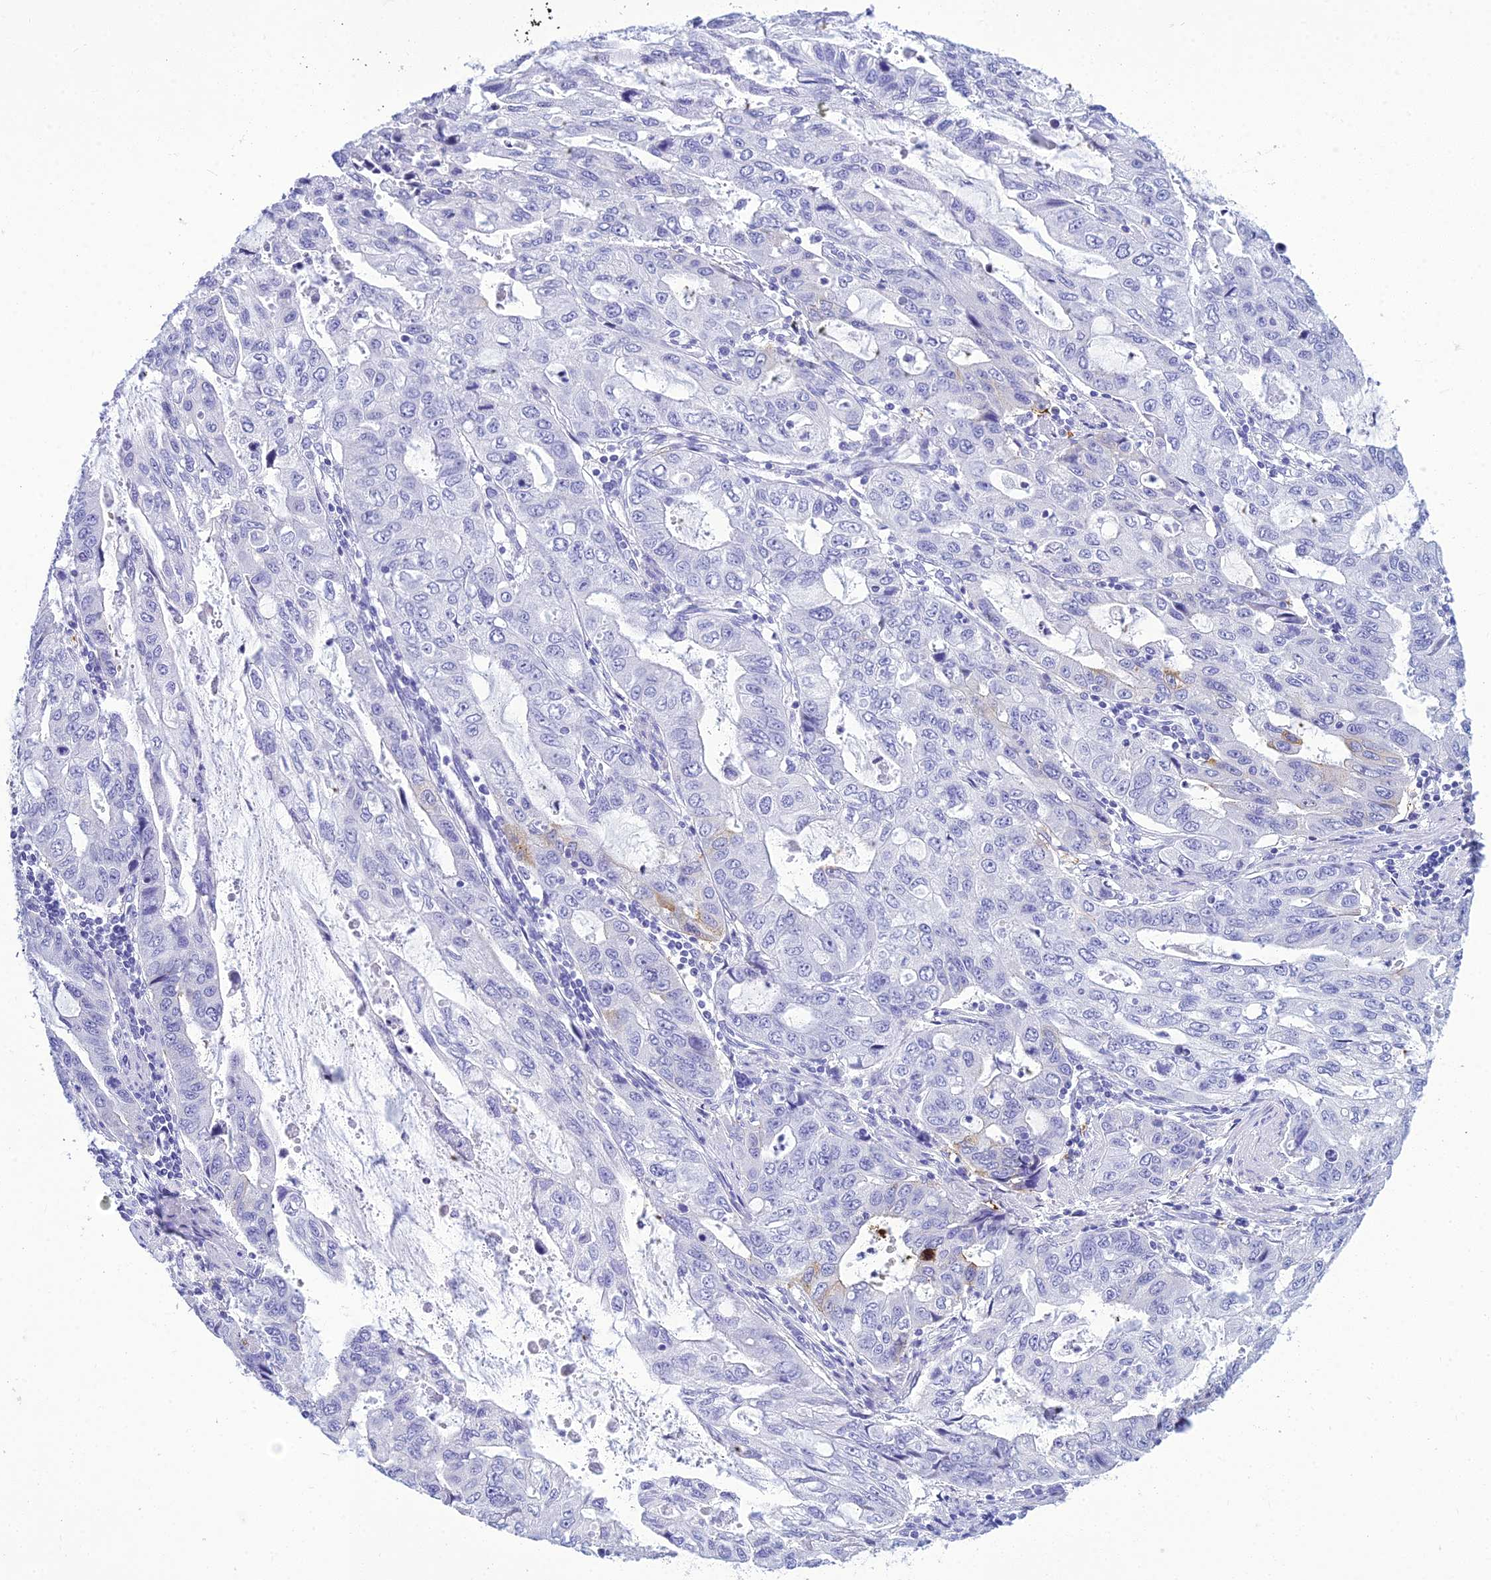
{"staining": {"intensity": "negative", "quantity": "none", "location": "none"}, "tissue": "stomach cancer", "cell_type": "Tumor cells", "image_type": "cancer", "snomed": [{"axis": "morphology", "description": "Adenocarcinoma, NOS"}, {"axis": "topography", "description": "Stomach, upper"}], "caption": "A high-resolution micrograph shows immunohistochemistry staining of adenocarcinoma (stomach), which demonstrates no significant expression in tumor cells.", "gene": "ZNF442", "patient": {"sex": "female", "age": 52}}